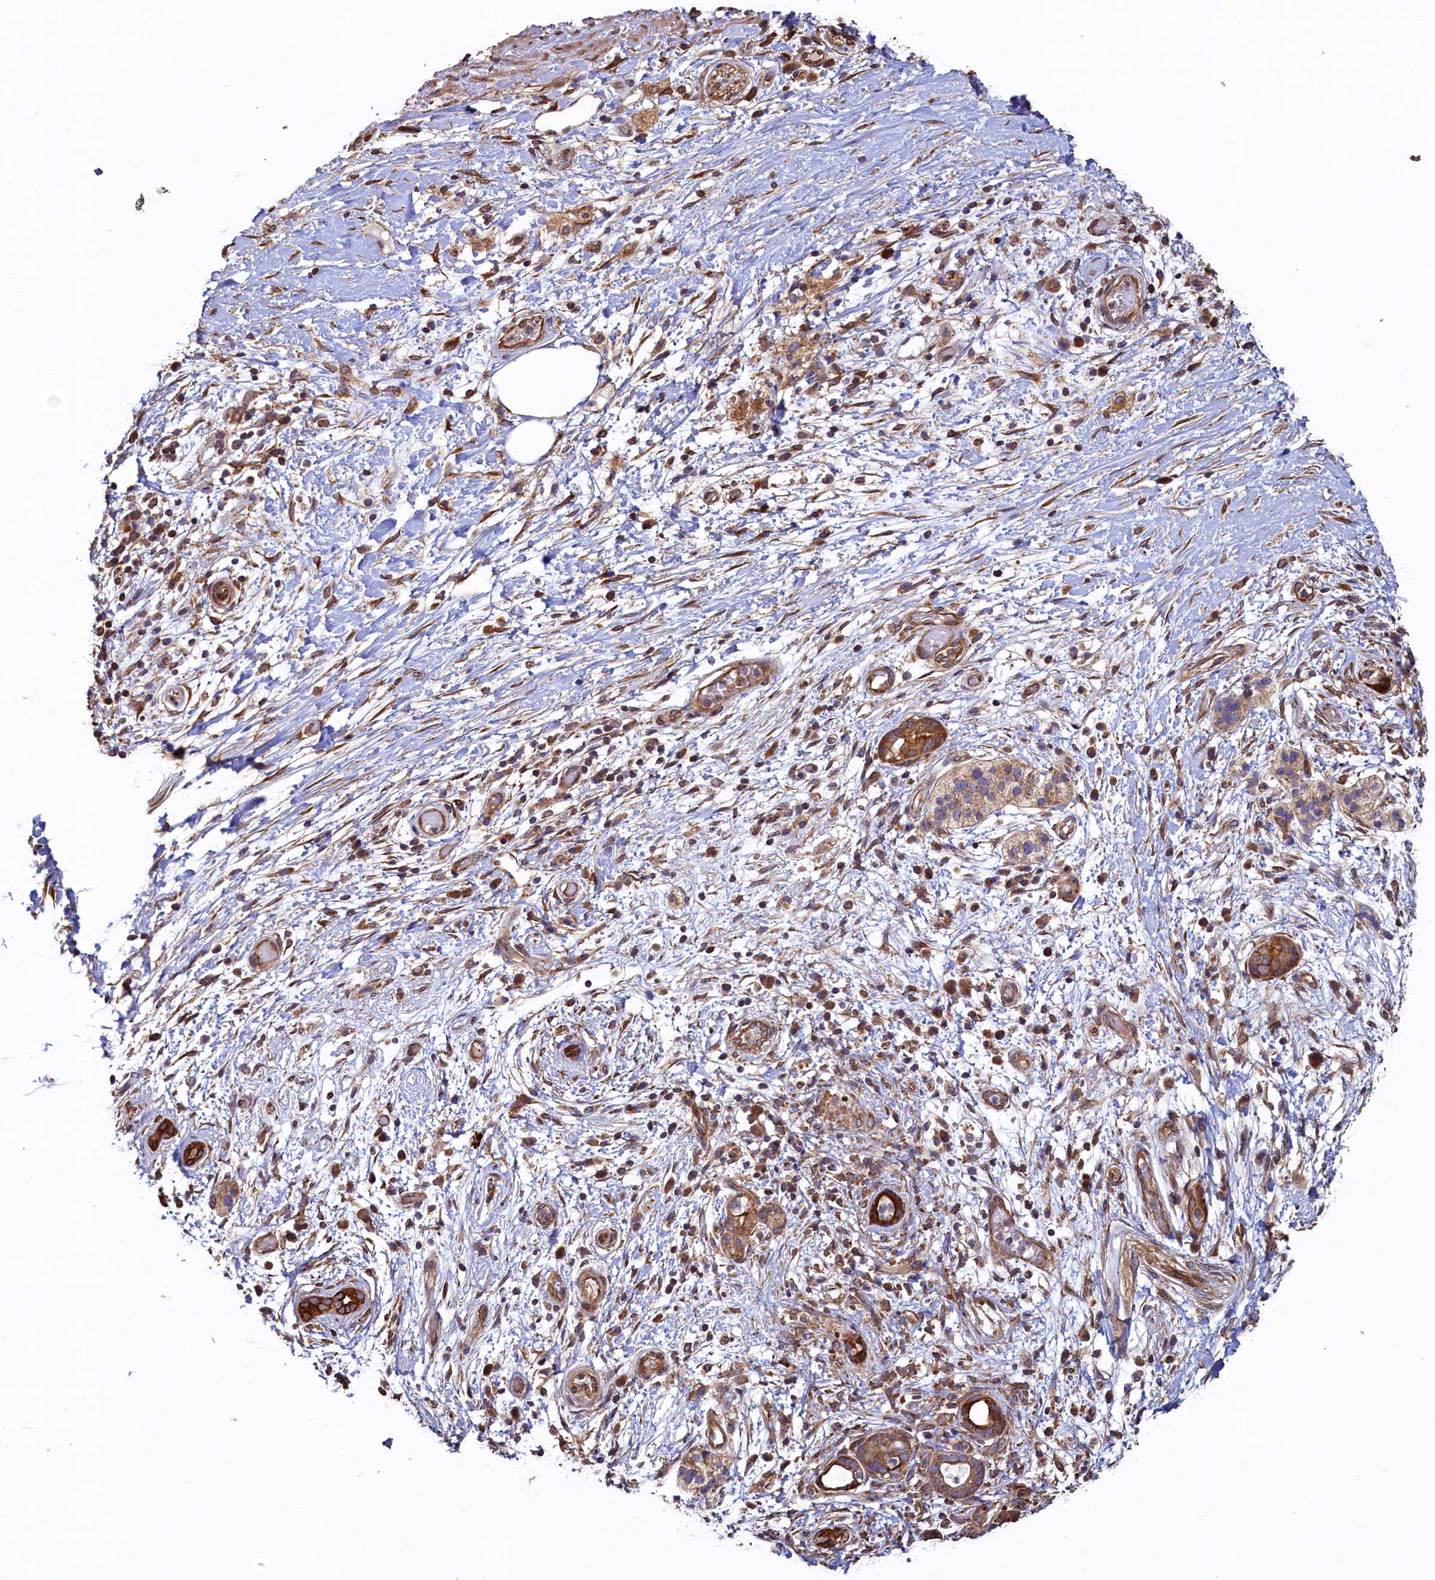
{"staining": {"intensity": "strong", "quantity": ">75%", "location": "cytoplasmic/membranous"}, "tissue": "pancreatic cancer", "cell_type": "Tumor cells", "image_type": "cancer", "snomed": [{"axis": "morphology", "description": "Adenocarcinoma, NOS"}, {"axis": "topography", "description": "Pancreas"}], "caption": "Pancreatic cancer stained for a protein demonstrates strong cytoplasmic/membranous positivity in tumor cells.", "gene": "ATXN2L", "patient": {"sex": "female", "age": 73}}